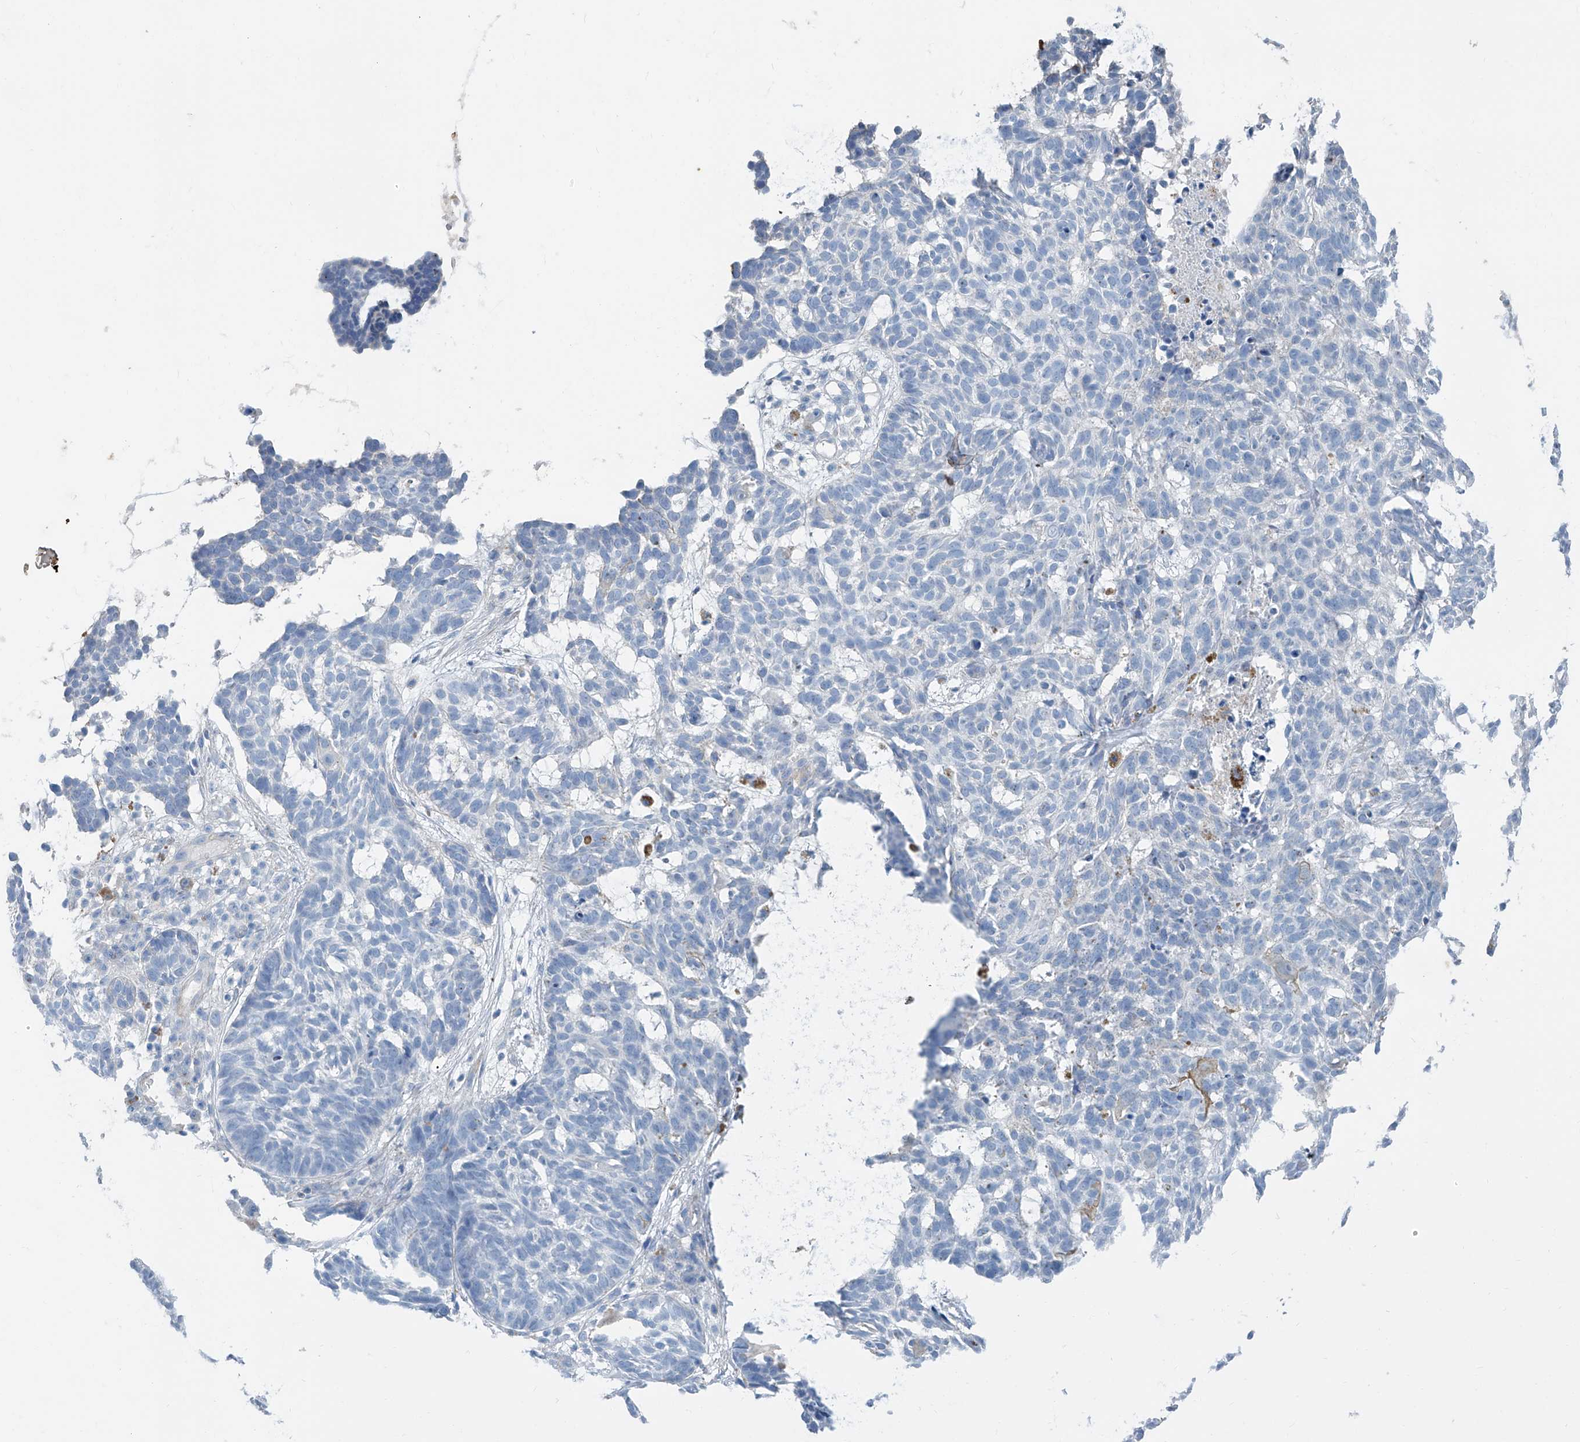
{"staining": {"intensity": "negative", "quantity": "none", "location": "none"}, "tissue": "skin cancer", "cell_type": "Tumor cells", "image_type": "cancer", "snomed": [{"axis": "morphology", "description": "Basal cell carcinoma"}, {"axis": "topography", "description": "Skin"}], "caption": "This is an immunohistochemistry micrograph of skin cancer. There is no positivity in tumor cells.", "gene": "ANKRD34A", "patient": {"sex": "male", "age": 85}}